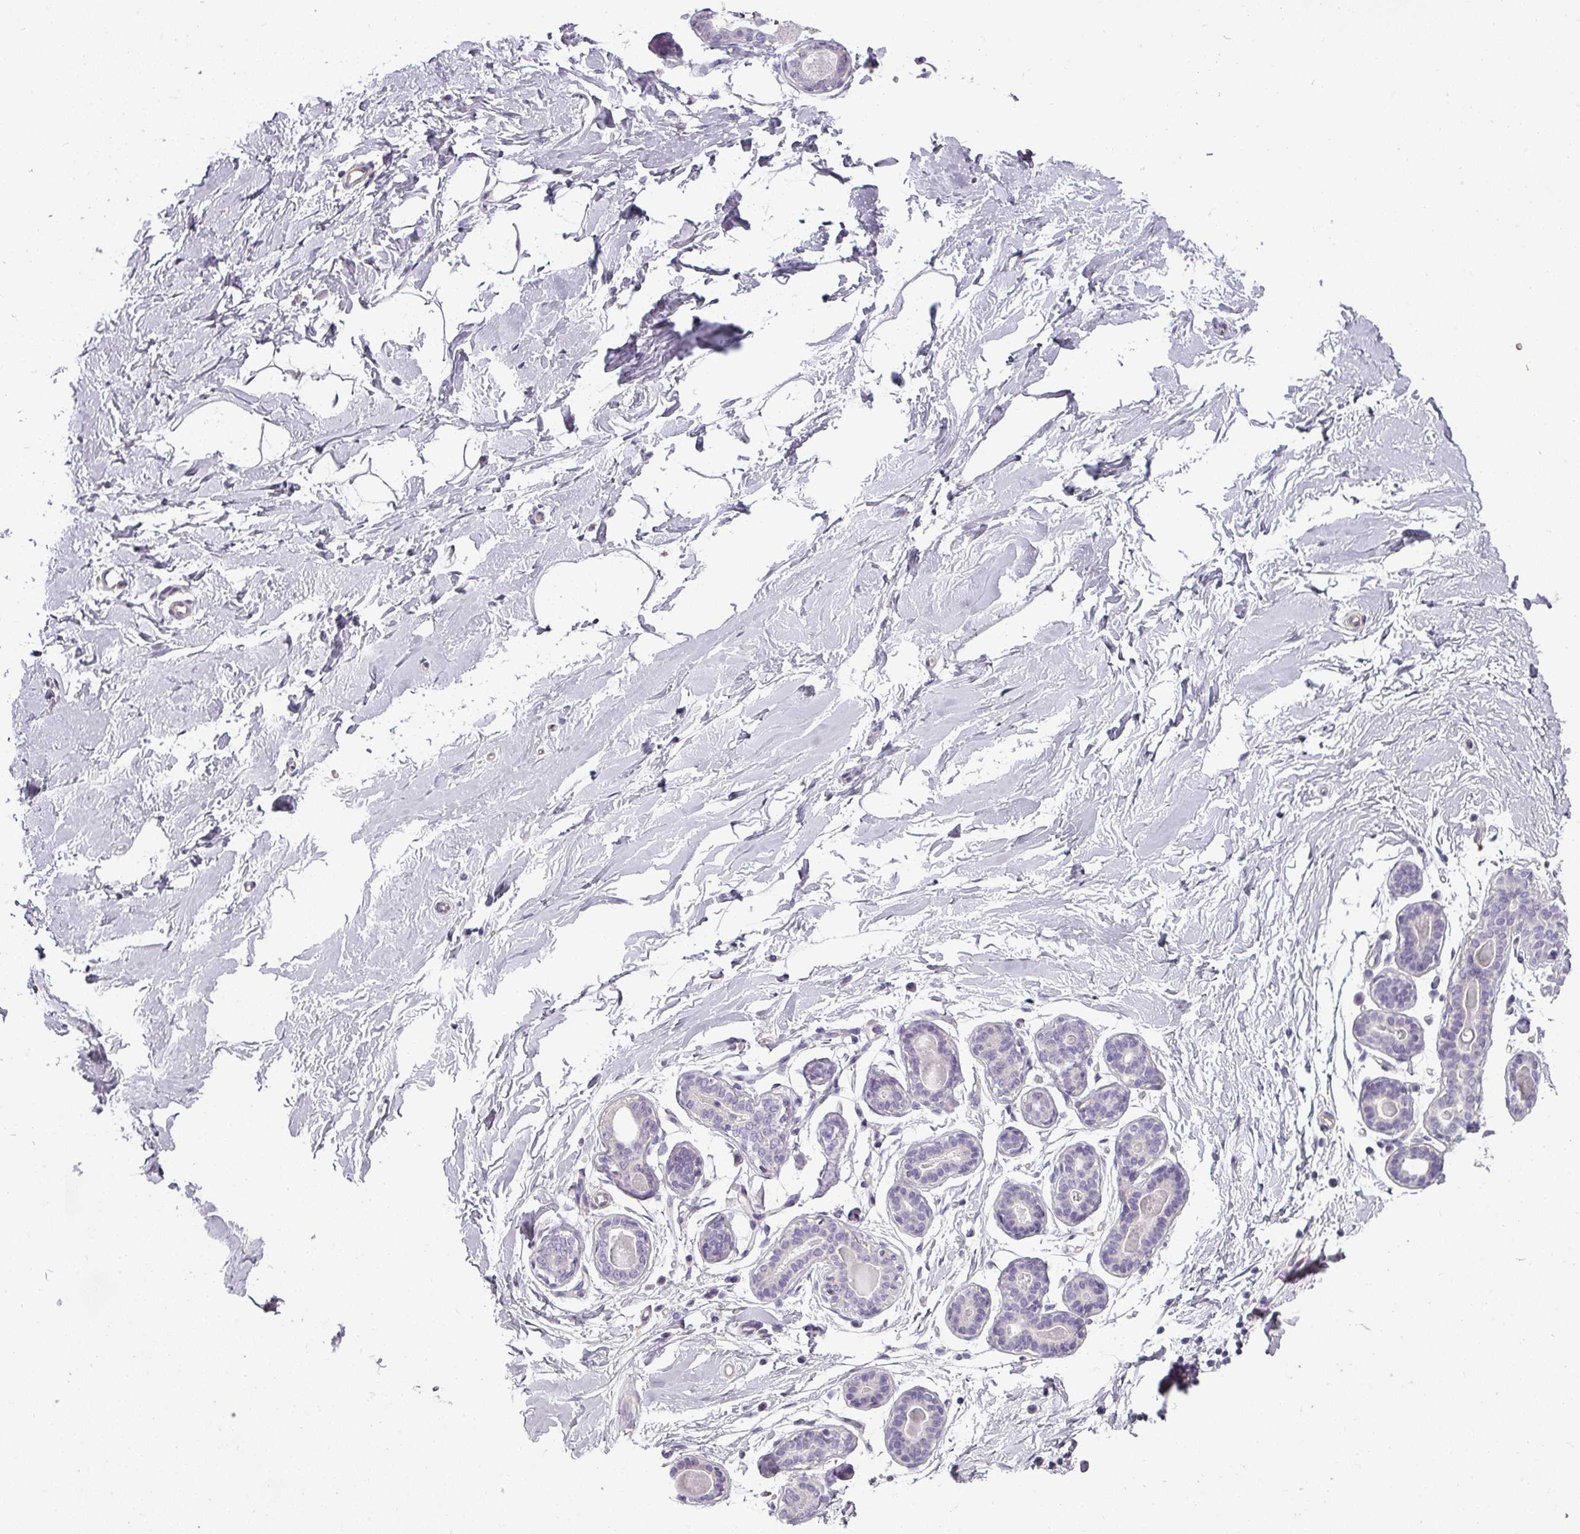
{"staining": {"intensity": "negative", "quantity": "none", "location": "none"}, "tissue": "breast", "cell_type": "Adipocytes", "image_type": "normal", "snomed": [{"axis": "morphology", "description": "Normal tissue, NOS"}, {"axis": "topography", "description": "Breast"}], "caption": "Human breast stained for a protein using IHC demonstrates no positivity in adipocytes.", "gene": "ASB1", "patient": {"sex": "female", "age": 23}}